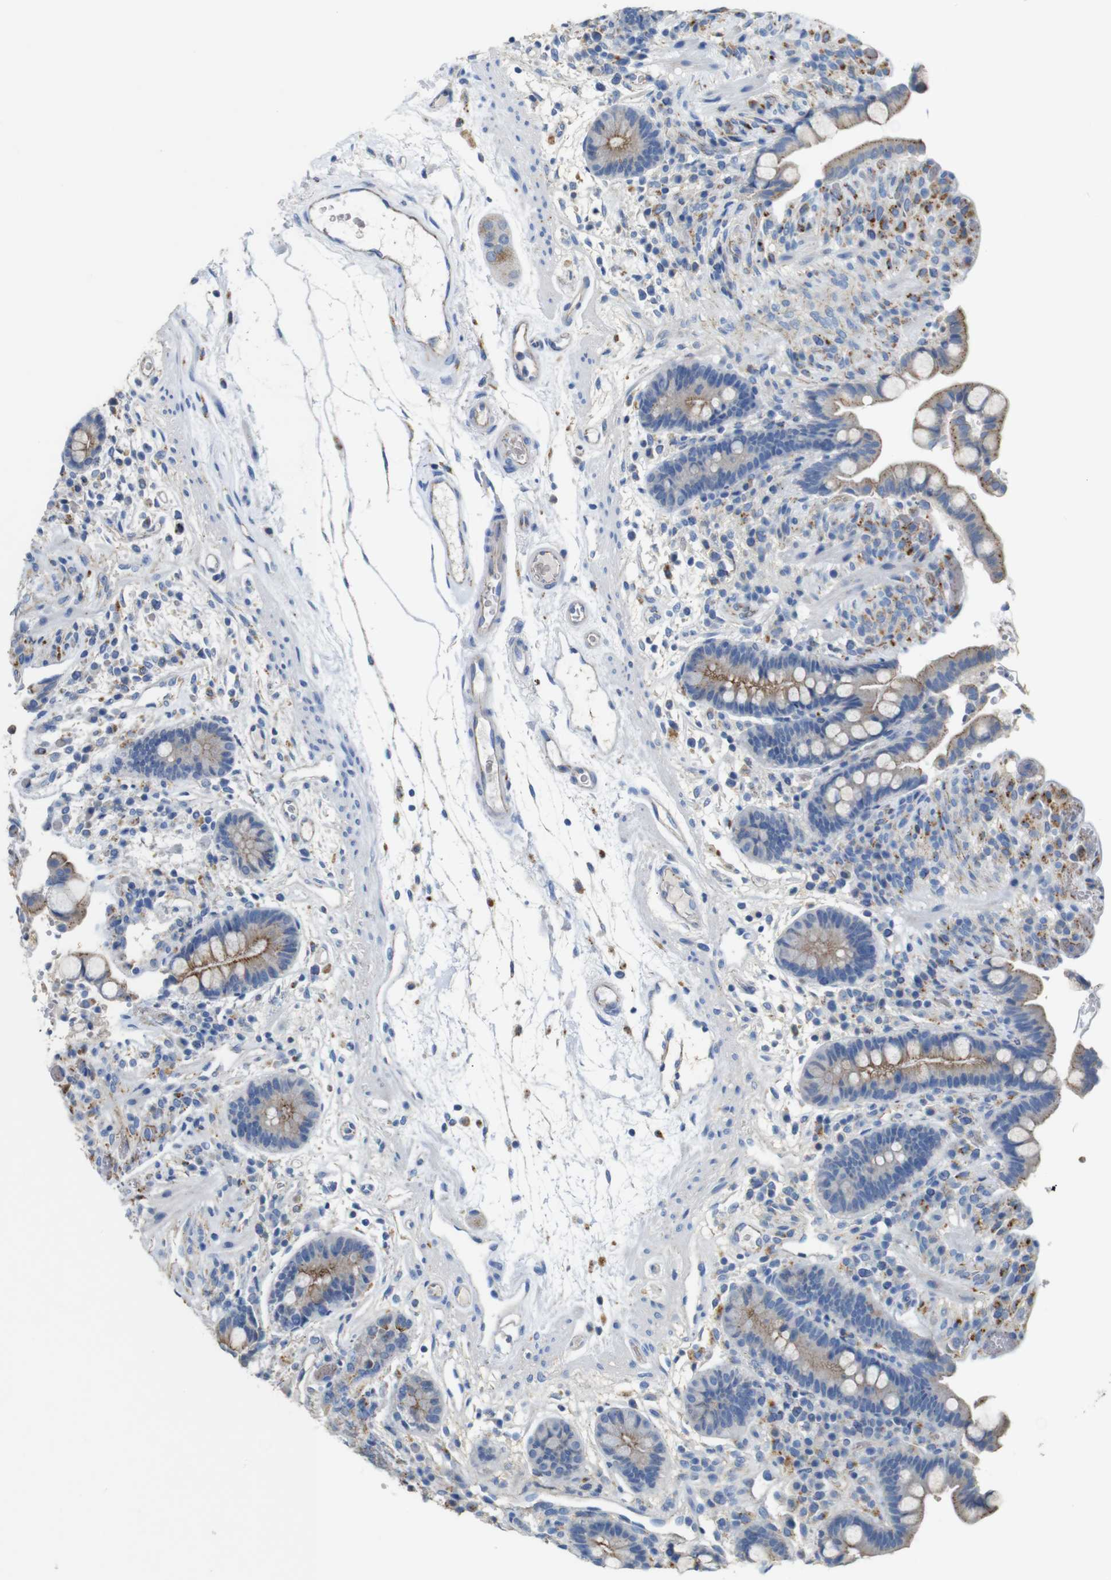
{"staining": {"intensity": "negative", "quantity": "none", "location": "none"}, "tissue": "colon", "cell_type": "Endothelial cells", "image_type": "normal", "snomed": [{"axis": "morphology", "description": "Normal tissue, NOS"}, {"axis": "topography", "description": "Colon"}], "caption": "This is an IHC histopathology image of benign colon. There is no expression in endothelial cells.", "gene": "NHLRC3", "patient": {"sex": "male", "age": 73}}